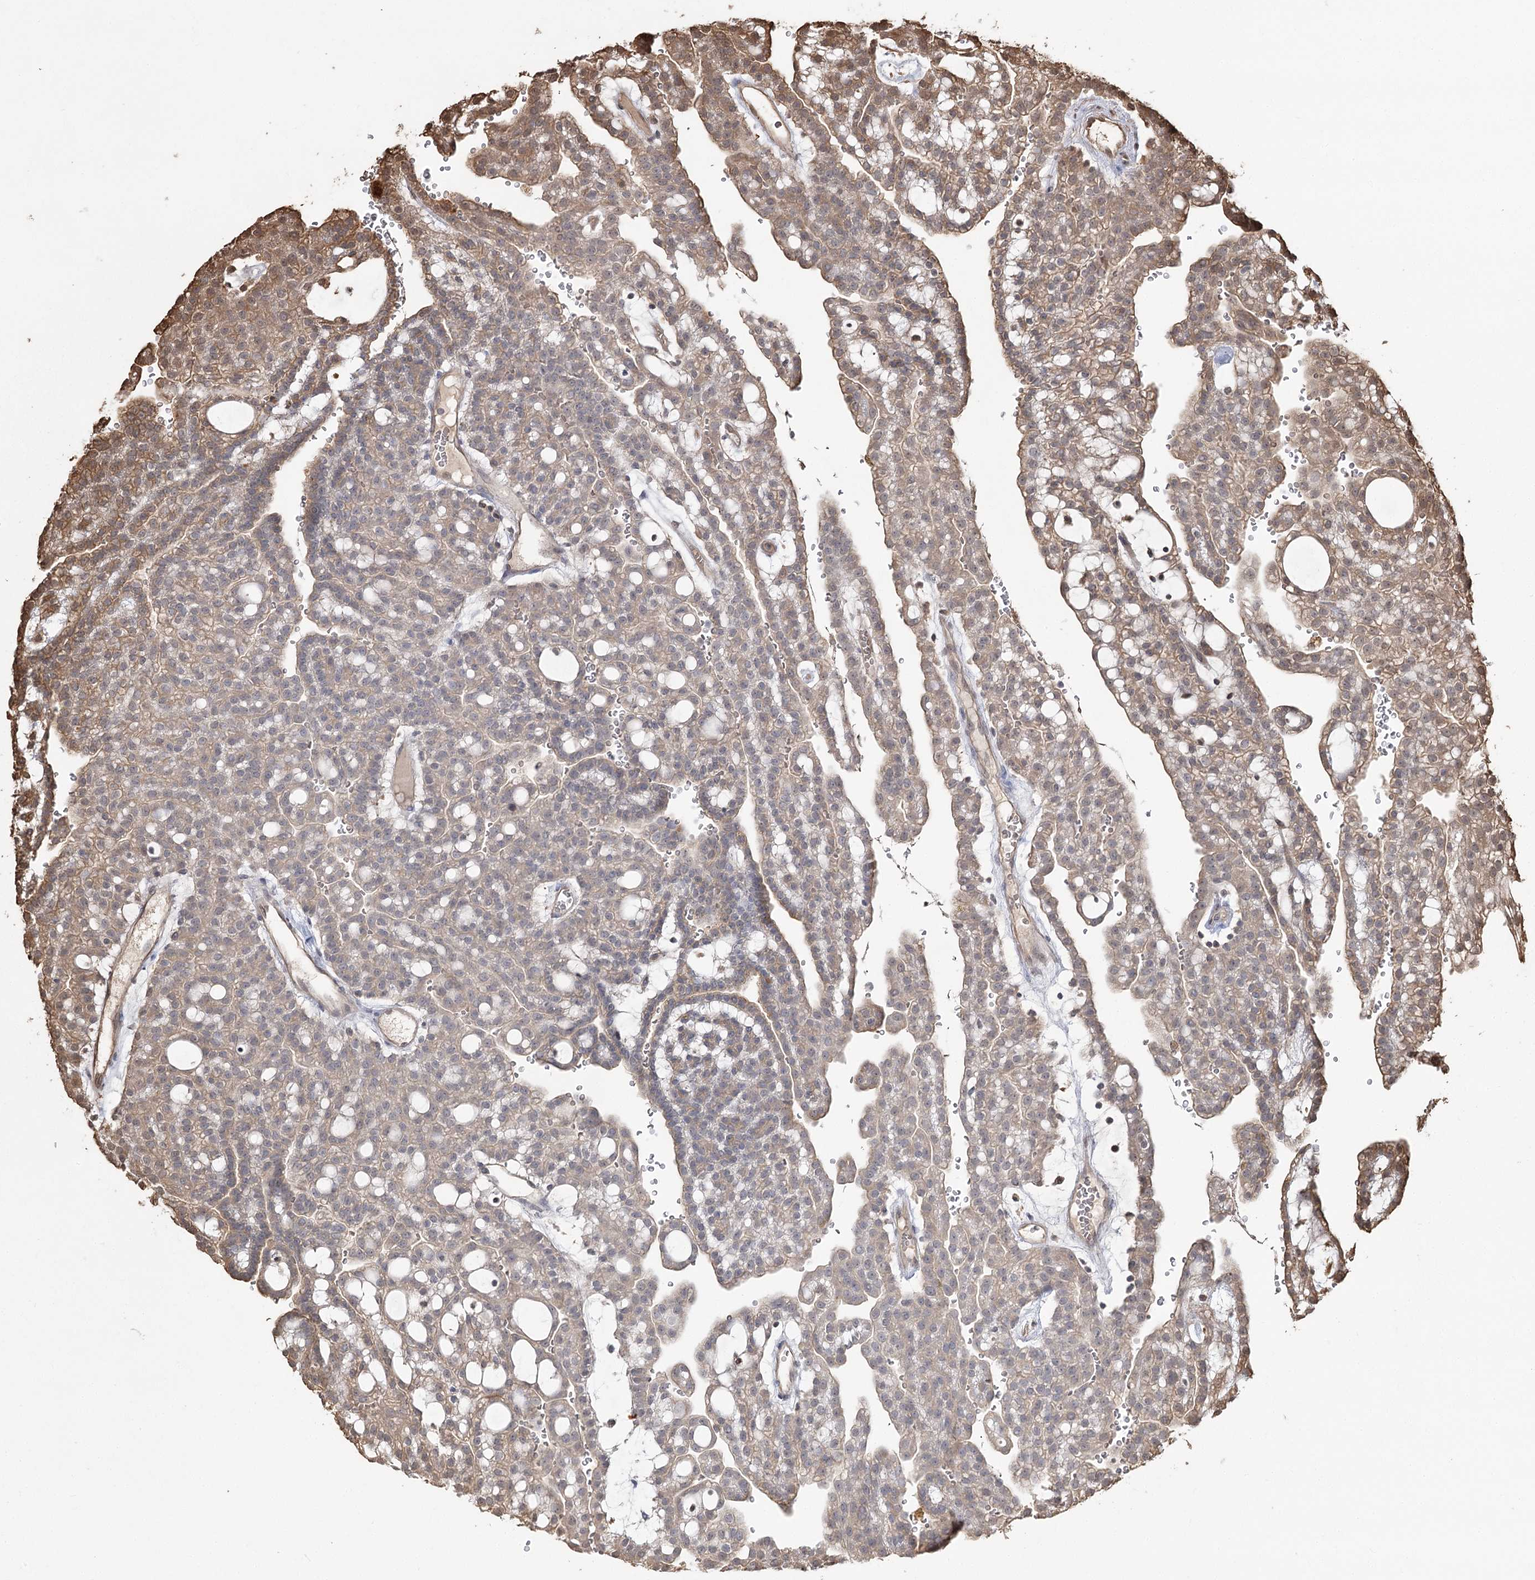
{"staining": {"intensity": "moderate", "quantity": "25%-75%", "location": "cytoplasmic/membranous"}, "tissue": "renal cancer", "cell_type": "Tumor cells", "image_type": "cancer", "snomed": [{"axis": "morphology", "description": "Adenocarcinoma, NOS"}, {"axis": "topography", "description": "Kidney"}], "caption": "Tumor cells demonstrate medium levels of moderate cytoplasmic/membranous positivity in approximately 25%-75% of cells in human renal cancer (adenocarcinoma).", "gene": "PLCH1", "patient": {"sex": "male", "age": 63}}